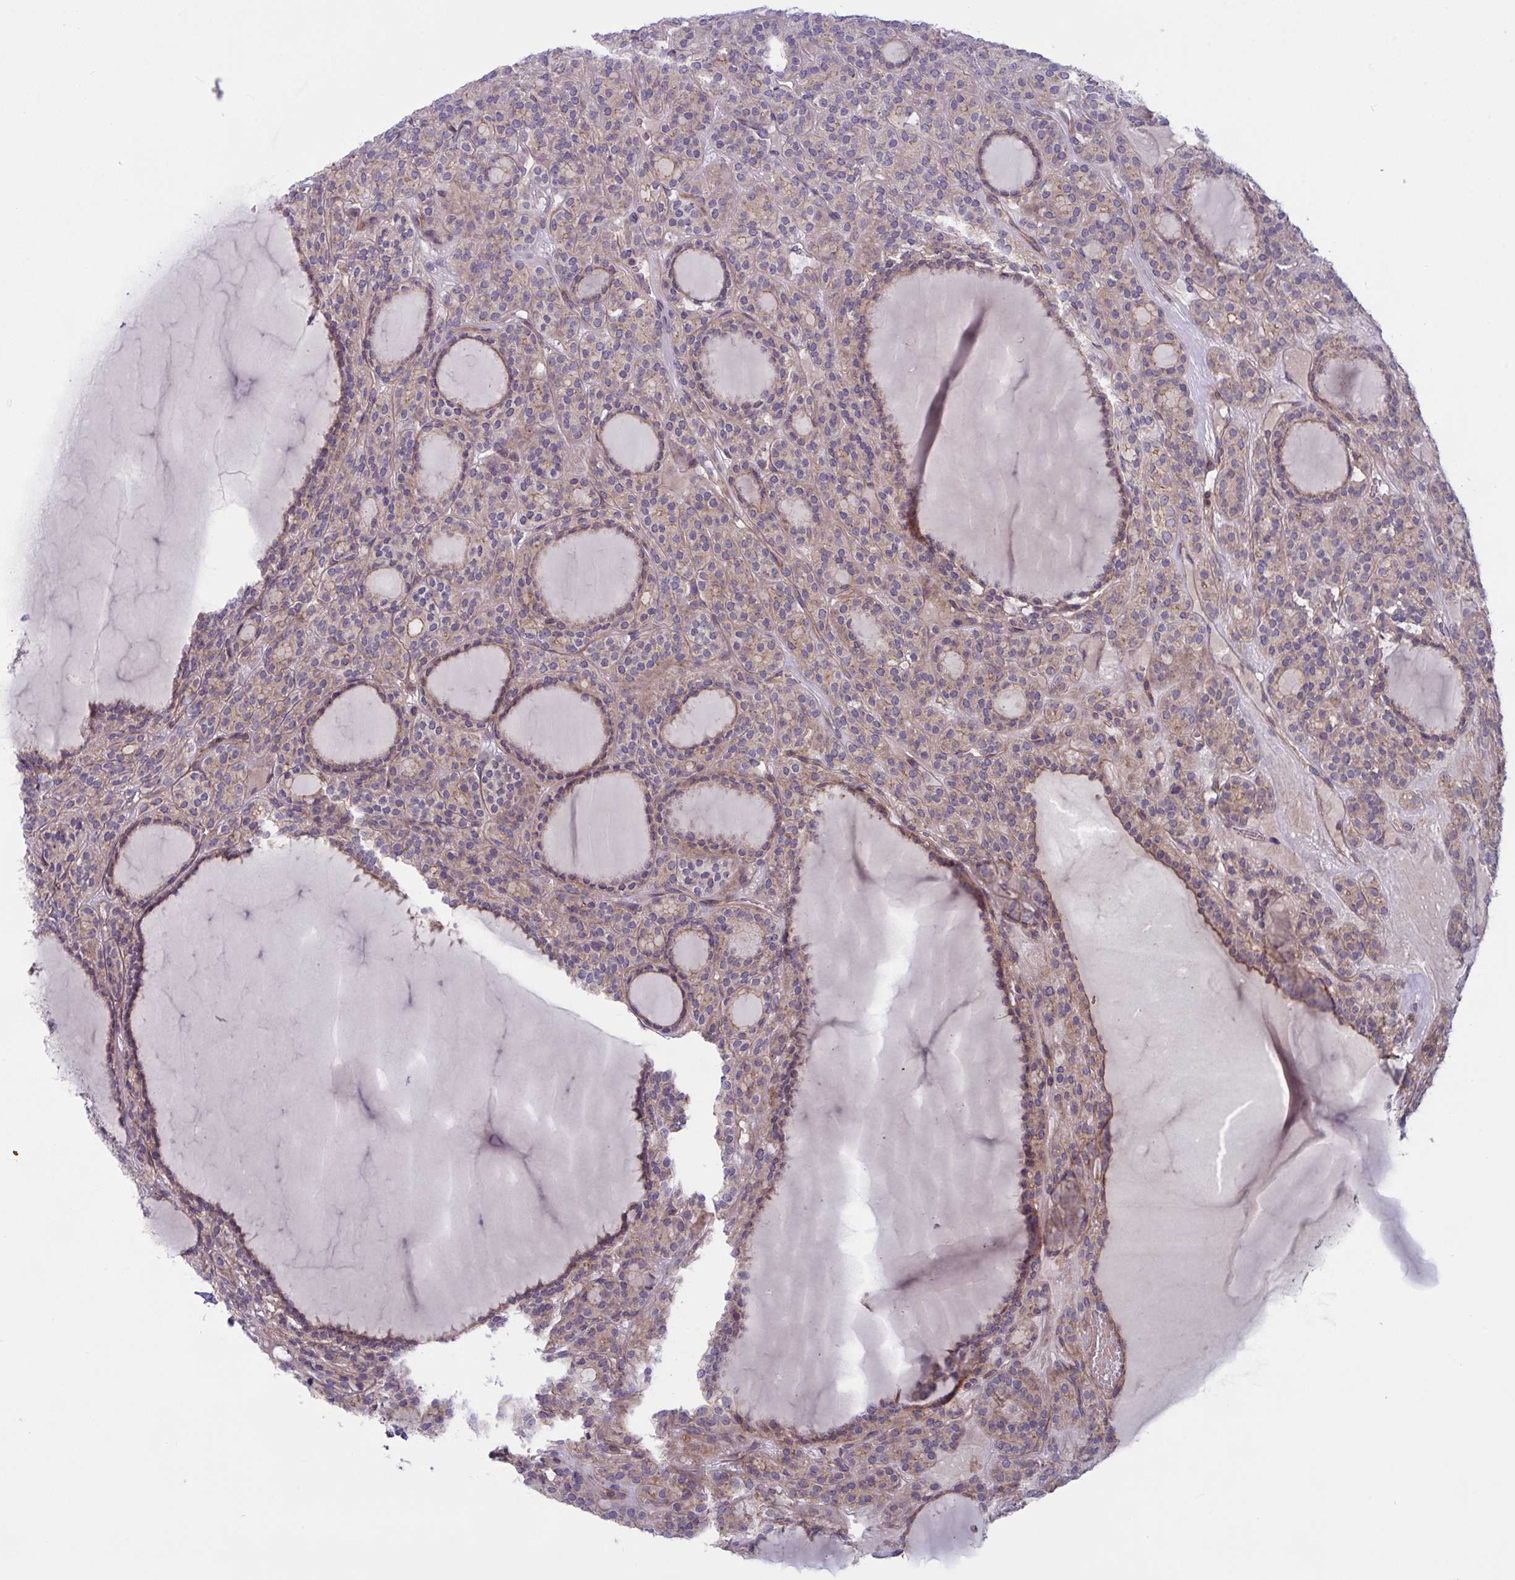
{"staining": {"intensity": "weak", "quantity": ">75%", "location": "cytoplasmic/membranous"}, "tissue": "thyroid cancer", "cell_type": "Tumor cells", "image_type": "cancer", "snomed": [{"axis": "morphology", "description": "Follicular adenoma carcinoma, NOS"}, {"axis": "topography", "description": "Thyroid gland"}], "caption": "Immunohistochemistry (IHC) photomicrograph of neoplastic tissue: thyroid cancer stained using immunohistochemistry (IHC) demonstrates low levels of weak protein expression localized specifically in the cytoplasmic/membranous of tumor cells, appearing as a cytoplasmic/membranous brown color.", "gene": "TANK", "patient": {"sex": "female", "age": 63}}